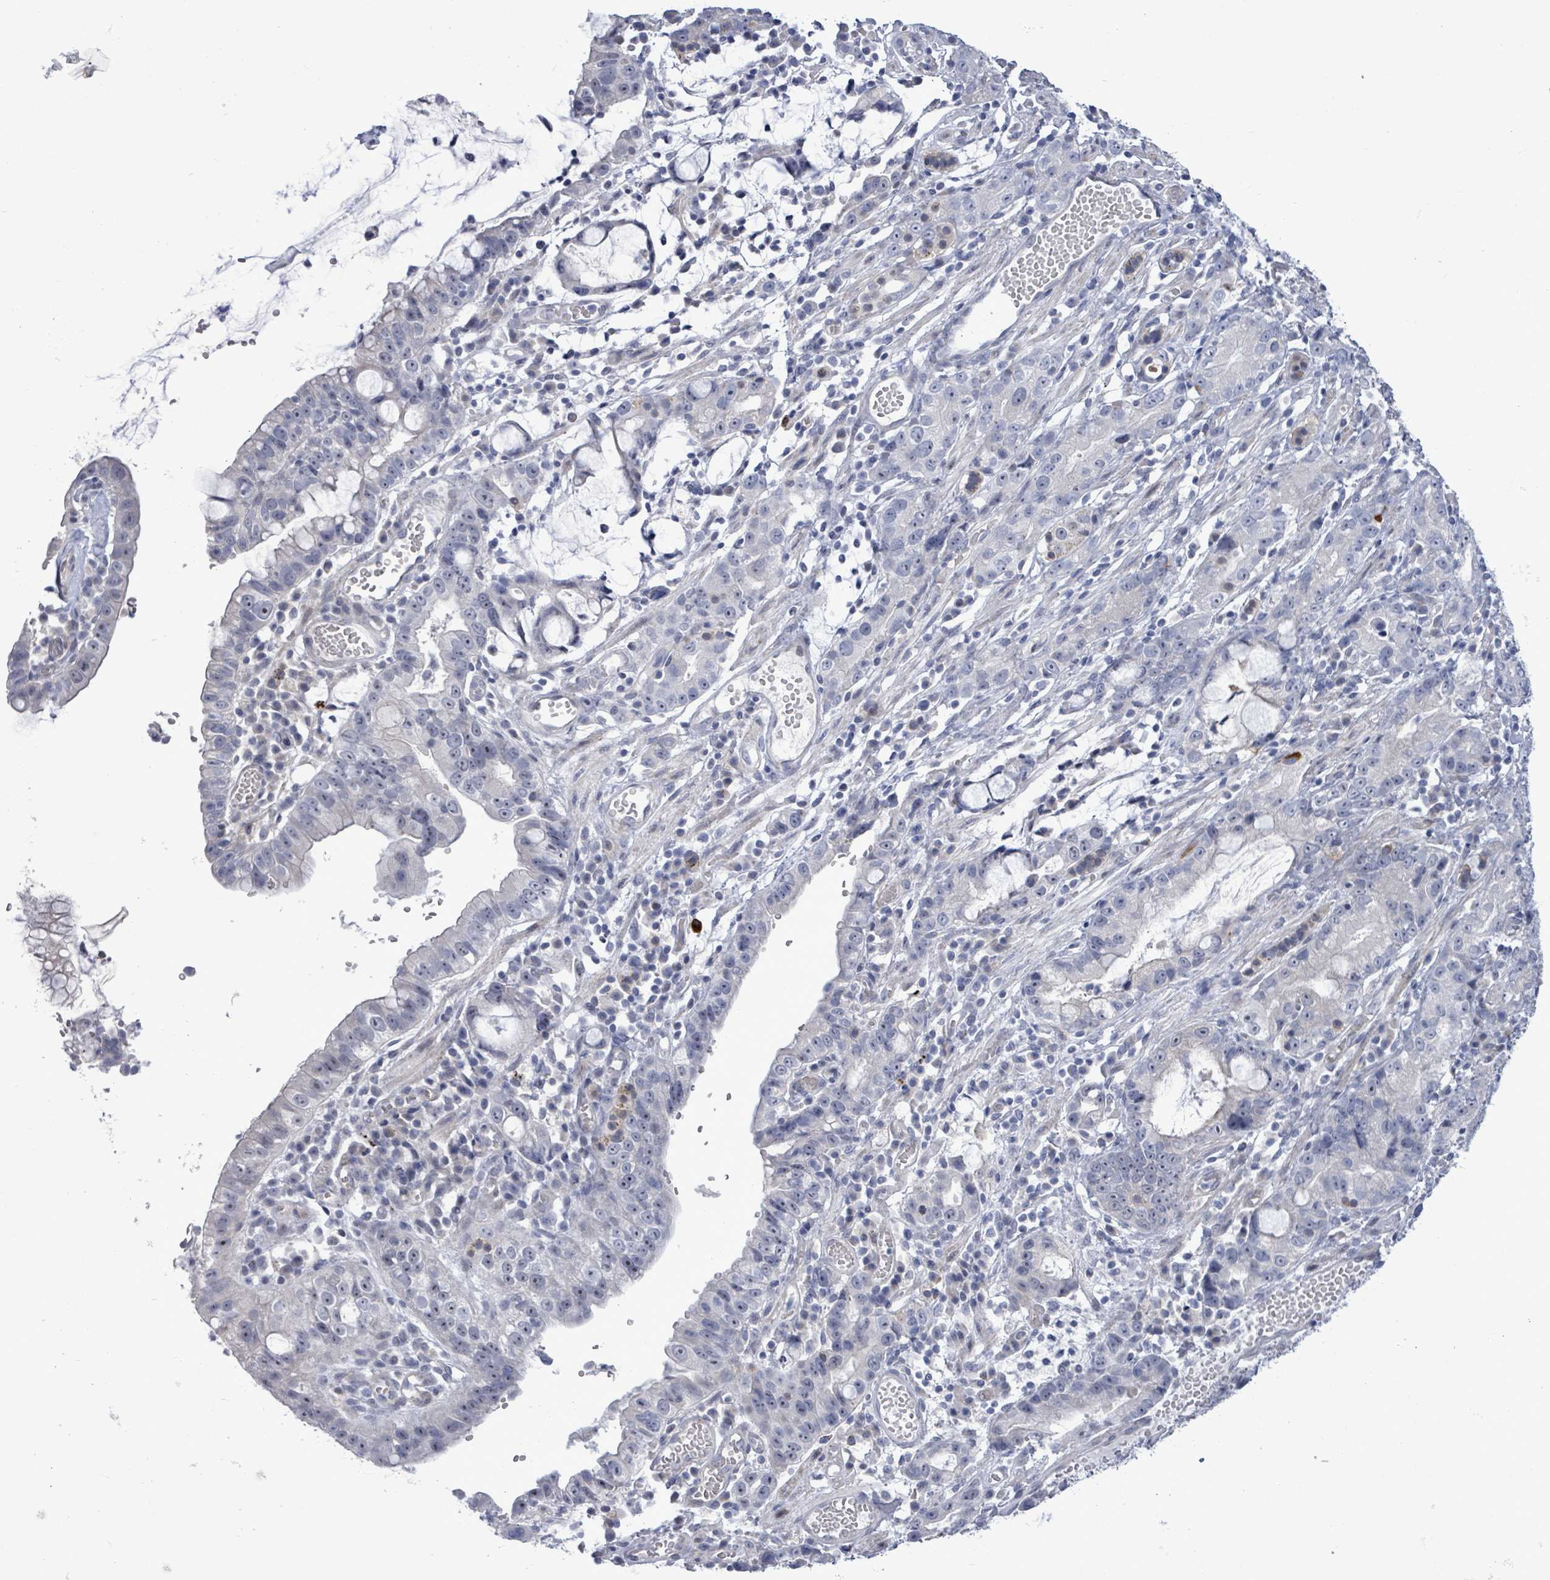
{"staining": {"intensity": "negative", "quantity": "none", "location": "none"}, "tissue": "stomach cancer", "cell_type": "Tumor cells", "image_type": "cancer", "snomed": [{"axis": "morphology", "description": "Adenocarcinoma, NOS"}, {"axis": "topography", "description": "Stomach"}], "caption": "The photomicrograph demonstrates no significant staining in tumor cells of stomach cancer.", "gene": "CT45A5", "patient": {"sex": "male", "age": 55}}